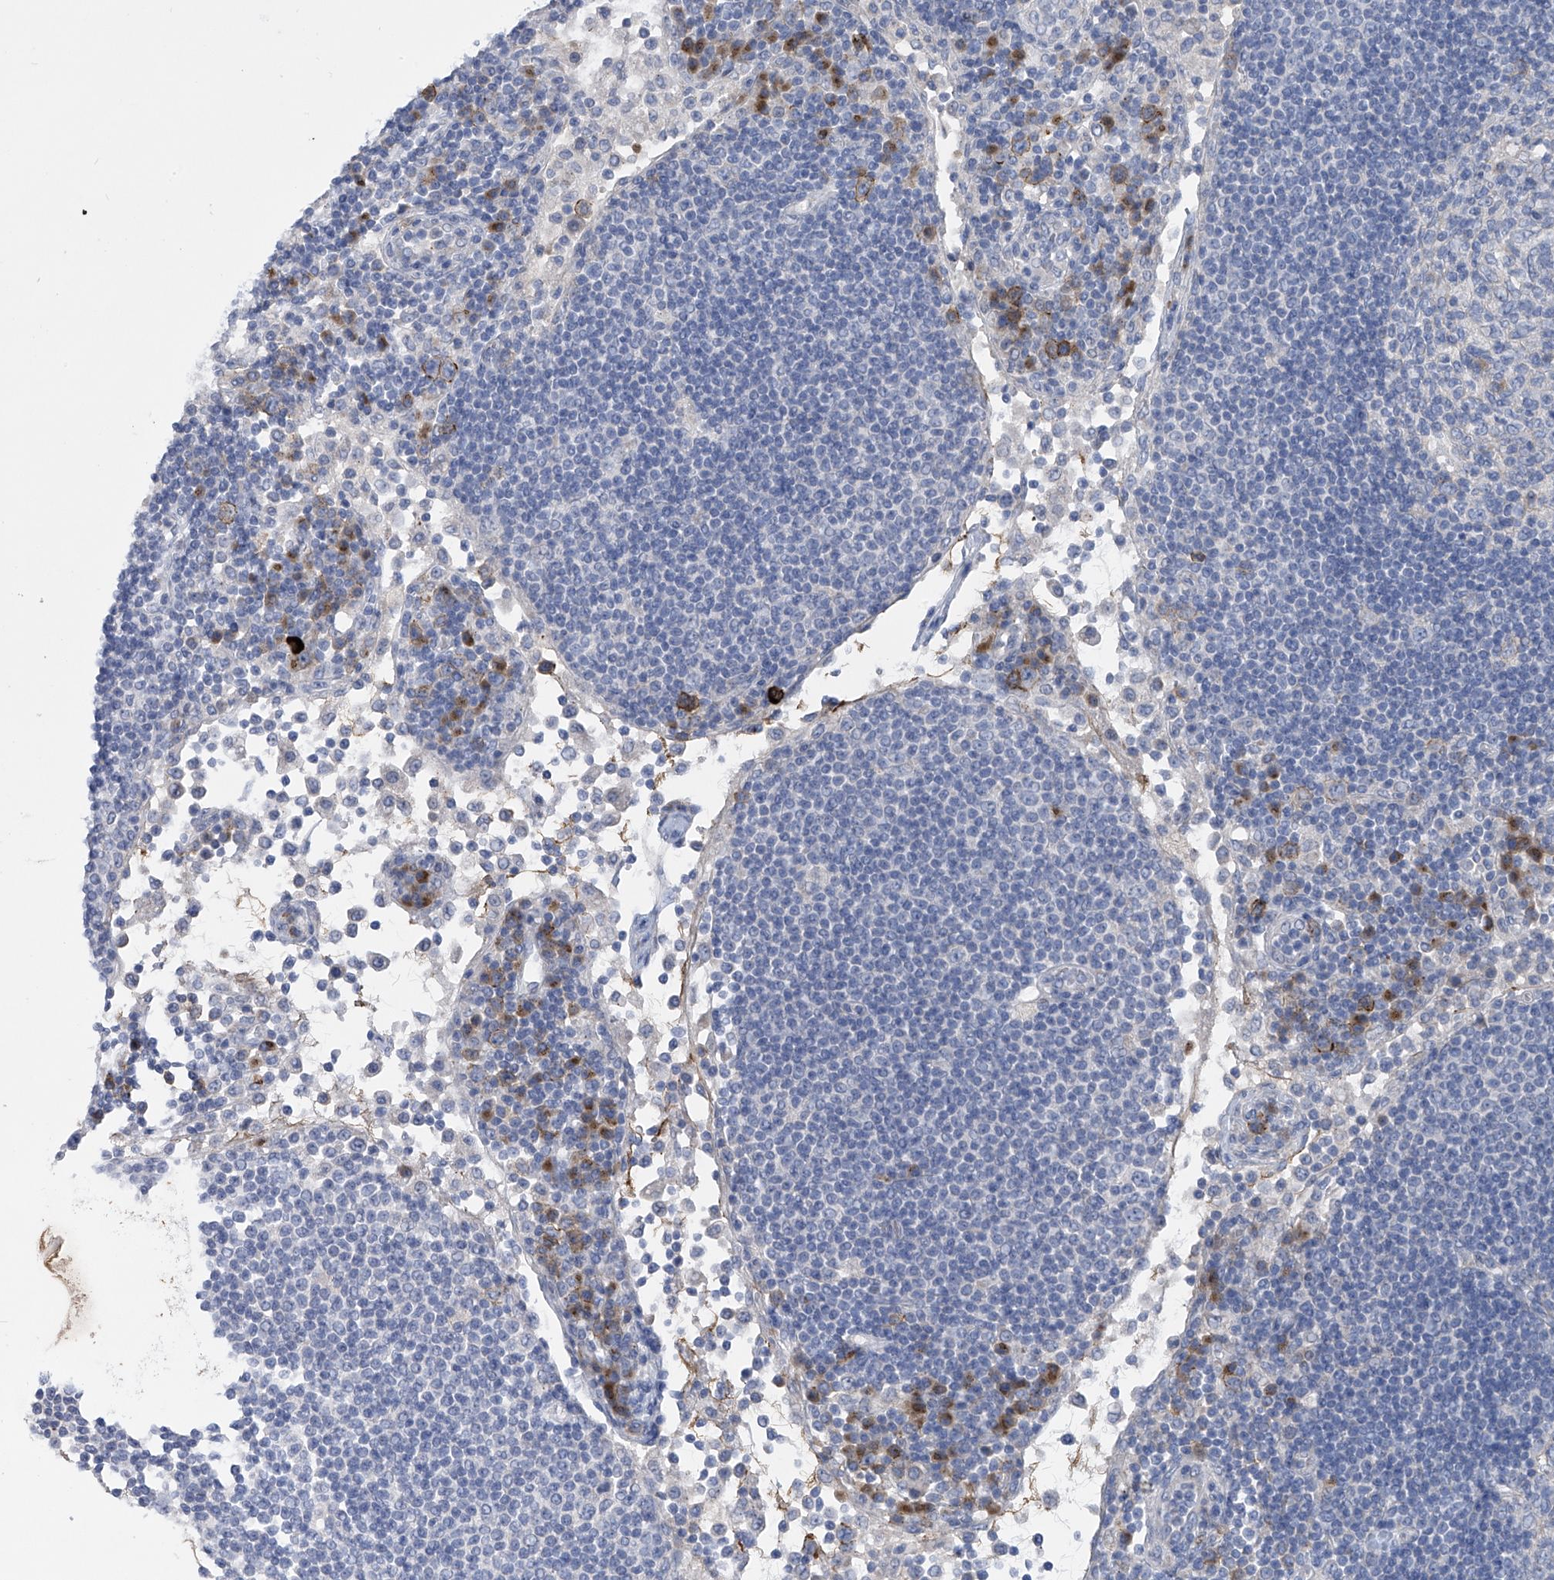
{"staining": {"intensity": "negative", "quantity": "none", "location": "none"}, "tissue": "lymph node", "cell_type": "Germinal center cells", "image_type": "normal", "snomed": [{"axis": "morphology", "description": "Normal tissue, NOS"}, {"axis": "topography", "description": "Lymph node"}], "caption": "Protein analysis of benign lymph node displays no significant positivity in germinal center cells. (Stains: DAB (3,3'-diaminobenzidine) IHC with hematoxylin counter stain, Microscopy: brightfield microscopy at high magnification).", "gene": "SLCO4A1", "patient": {"sex": "female", "age": 53}}